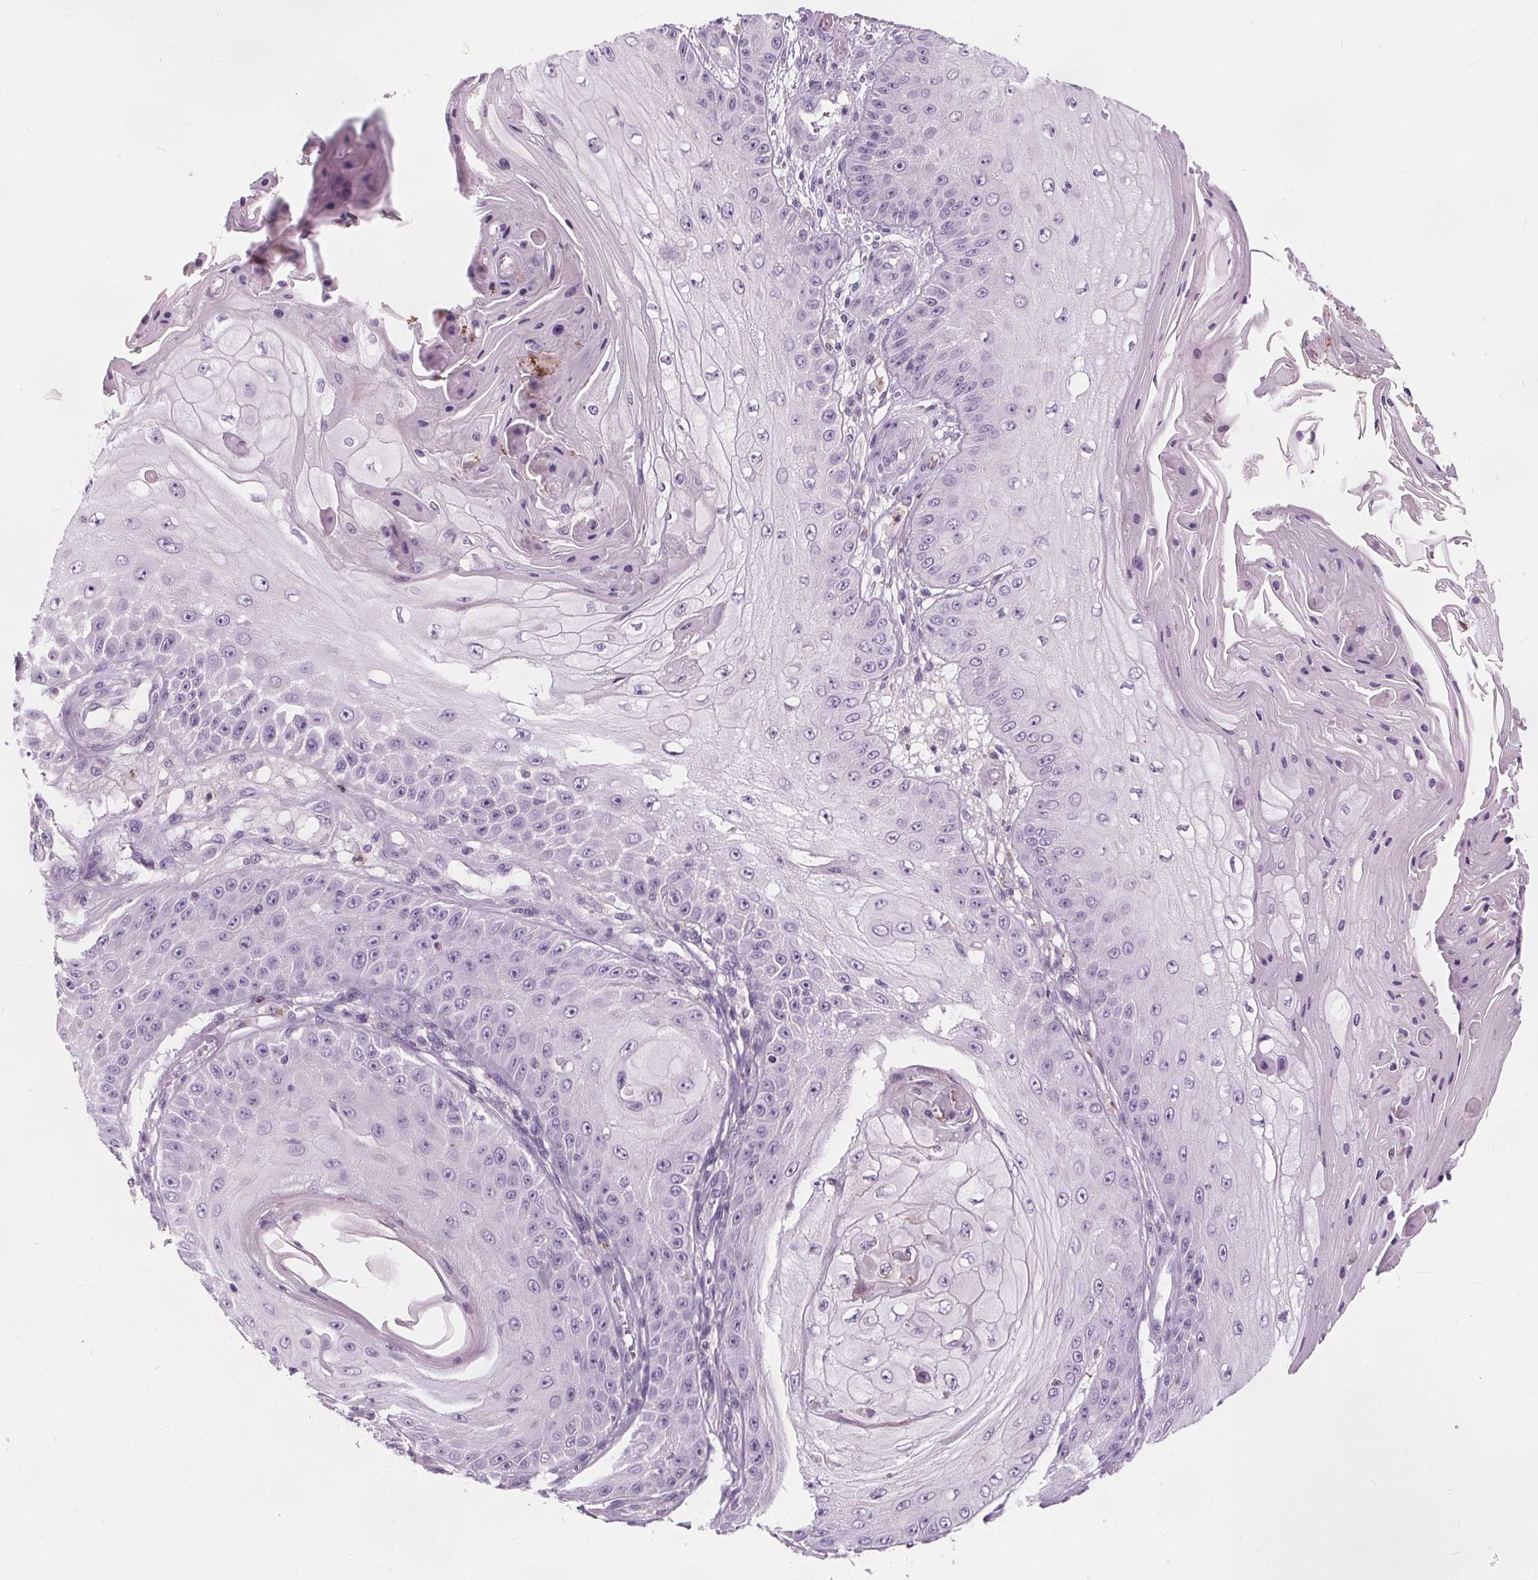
{"staining": {"intensity": "negative", "quantity": "none", "location": "none"}, "tissue": "skin cancer", "cell_type": "Tumor cells", "image_type": "cancer", "snomed": [{"axis": "morphology", "description": "Squamous cell carcinoma, NOS"}, {"axis": "topography", "description": "Skin"}], "caption": "Immunohistochemistry photomicrograph of neoplastic tissue: skin cancer (squamous cell carcinoma) stained with DAB displays no significant protein expression in tumor cells.", "gene": "HAAO", "patient": {"sex": "male", "age": 70}}